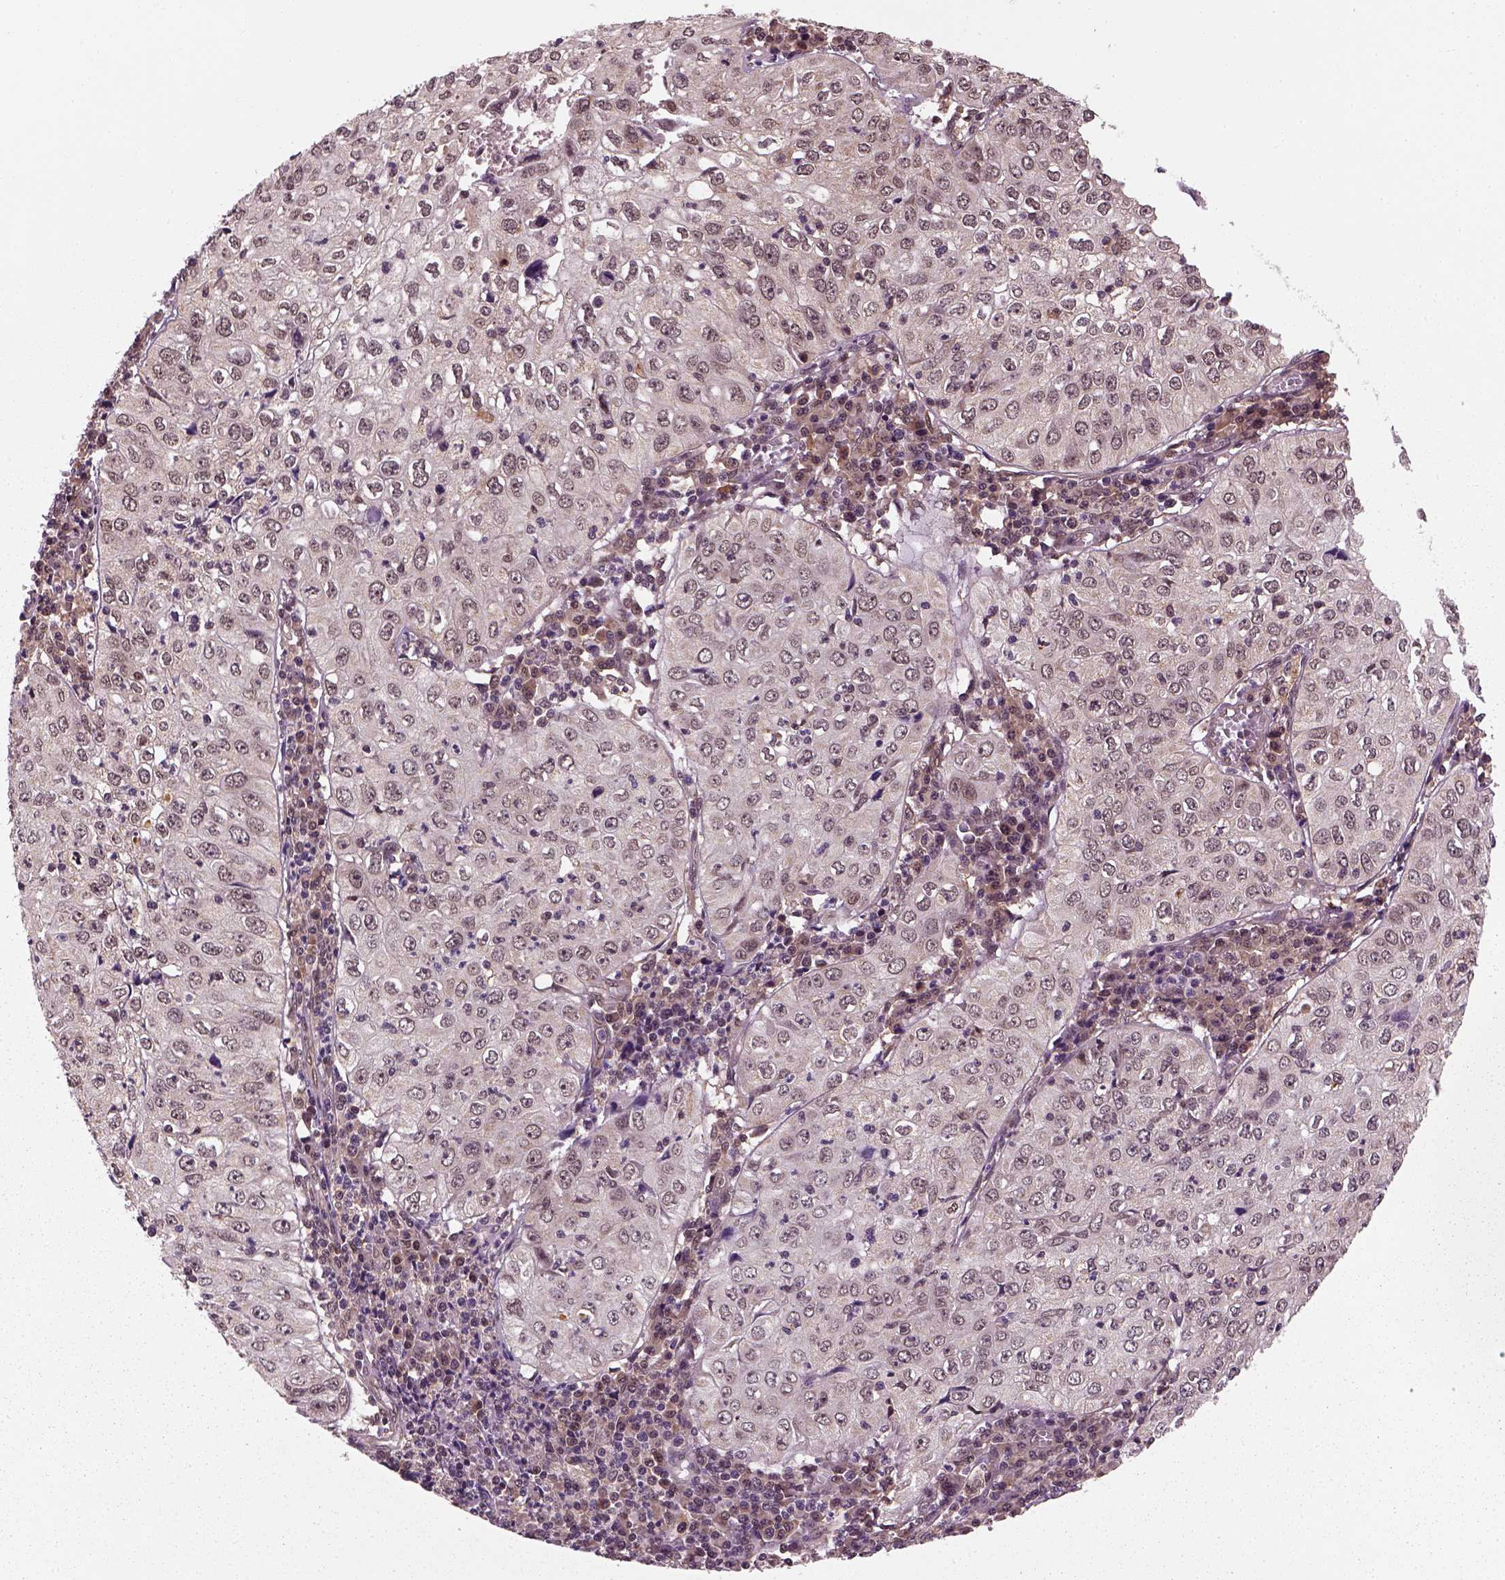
{"staining": {"intensity": "weak", "quantity": ">75%", "location": "nuclear"}, "tissue": "cervical cancer", "cell_type": "Tumor cells", "image_type": "cancer", "snomed": [{"axis": "morphology", "description": "Squamous cell carcinoma, NOS"}, {"axis": "topography", "description": "Cervix"}], "caption": "Cervical cancer (squamous cell carcinoma) stained for a protein demonstrates weak nuclear positivity in tumor cells. (Stains: DAB in brown, nuclei in blue, Microscopy: brightfield microscopy at high magnification).", "gene": "NUDT9", "patient": {"sex": "female", "age": 24}}